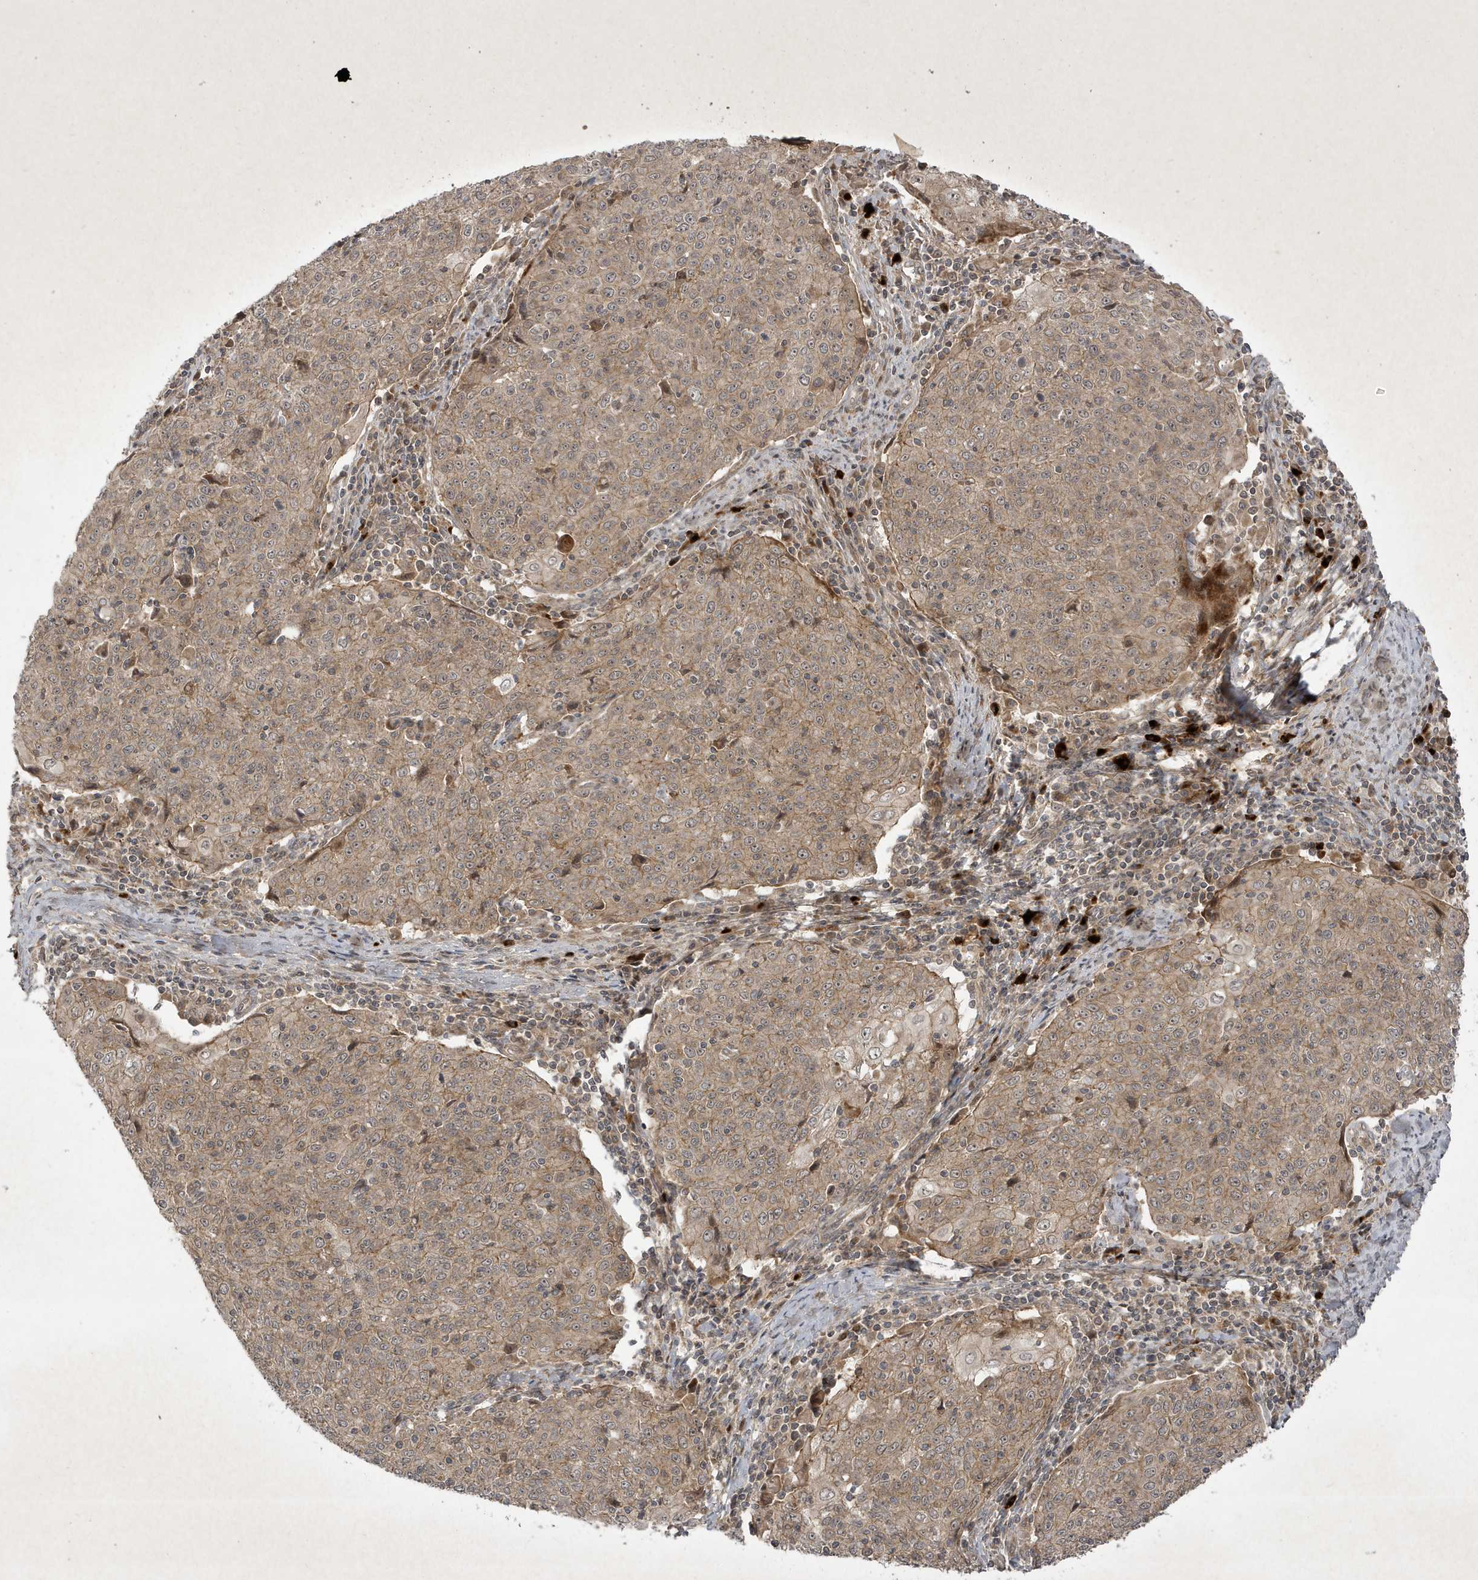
{"staining": {"intensity": "weak", "quantity": ">75%", "location": "cytoplasmic/membranous"}, "tissue": "cervical cancer", "cell_type": "Tumor cells", "image_type": "cancer", "snomed": [{"axis": "morphology", "description": "Squamous cell carcinoma, NOS"}, {"axis": "topography", "description": "Cervix"}], "caption": "Cervical squamous cell carcinoma stained with a brown dye exhibits weak cytoplasmic/membranous positive expression in about >75% of tumor cells.", "gene": "FAM83C", "patient": {"sex": "female", "age": 48}}